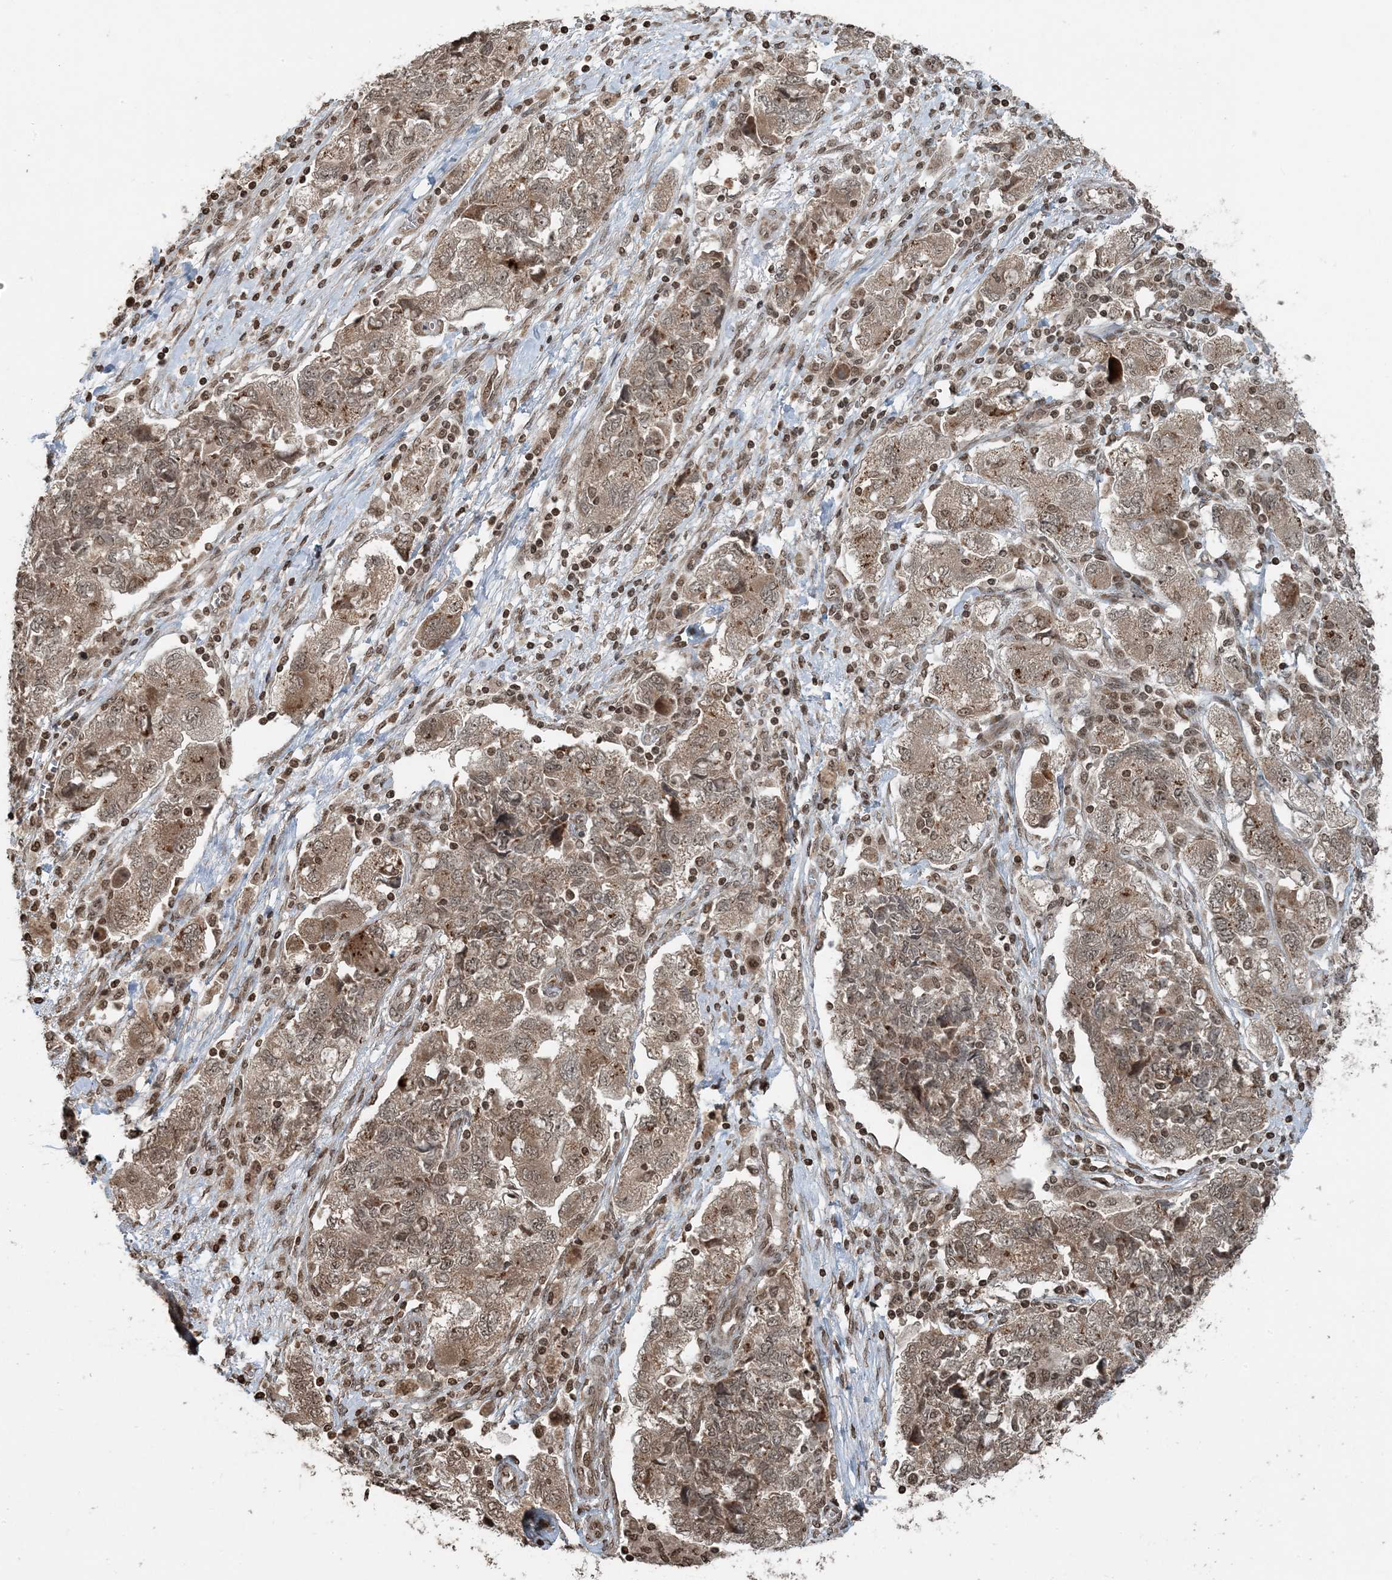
{"staining": {"intensity": "moderate", "quantity": ">75%", "location": "cytoplasmic/membranous,nuclear"}, "tissue": "ovarian cancer", "cell_type": "Tumor cells", "image_type": "cancer", "snomed": [{"axis": "morphology", "description": "Carcinoma, NOS"}, {"axis": "morphology", "description": "Cystadenocarcinoma, serous, NOS"}, {"axis": "topography", "description": "Ovary"}], "caption": "Immunohistochemical staining of human ovarian cancer shows medium levels of moderate cytoplasmic/membranous and nuclear protein staining in about >75% of tumor cells.", "gene": "ZFAND2B", "patient": {"sex": "female", "age": 69}}